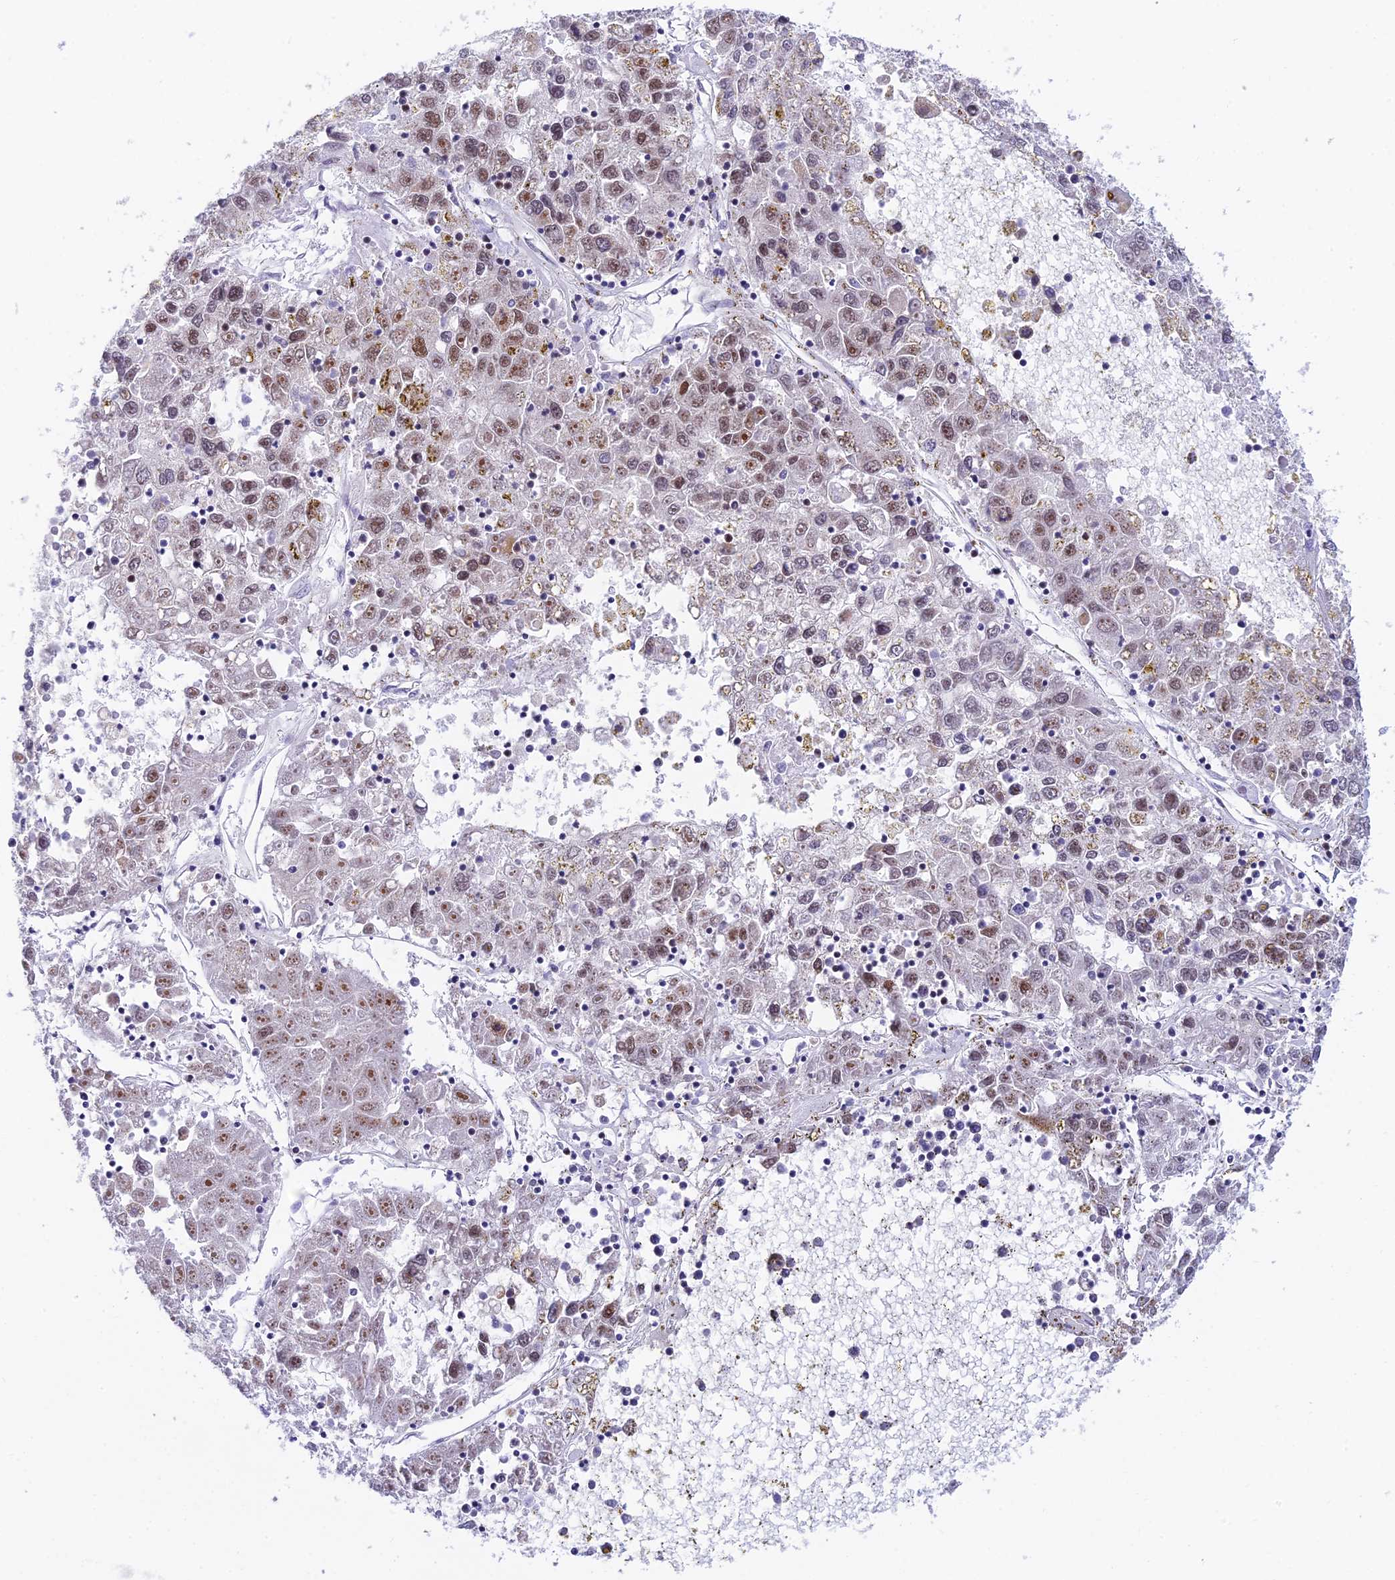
{"staining": {"intensity": "moderate", "quantity": "<25%", "location": "nuclear"}, "tissue": "liver cancer", "cell_type": "Tumor cells", "image_type": "cancer", "snomed": [{"axis": "morphology", "description": "Carcinoma, Hepatocellular, NOS"}, {"axis": "topography", "description": "Liver"}], "caption": "Hepatocellular carcinoma (liver) tissue displays moderate nuclear expression in approximately <25% of tumor cells, visualized by immunohistochemistry. (brown staining indicates protein expression, while blue staining denotes nuclei).", "gene": "USP22", "patient": {"sex": "male", "age": 49}}